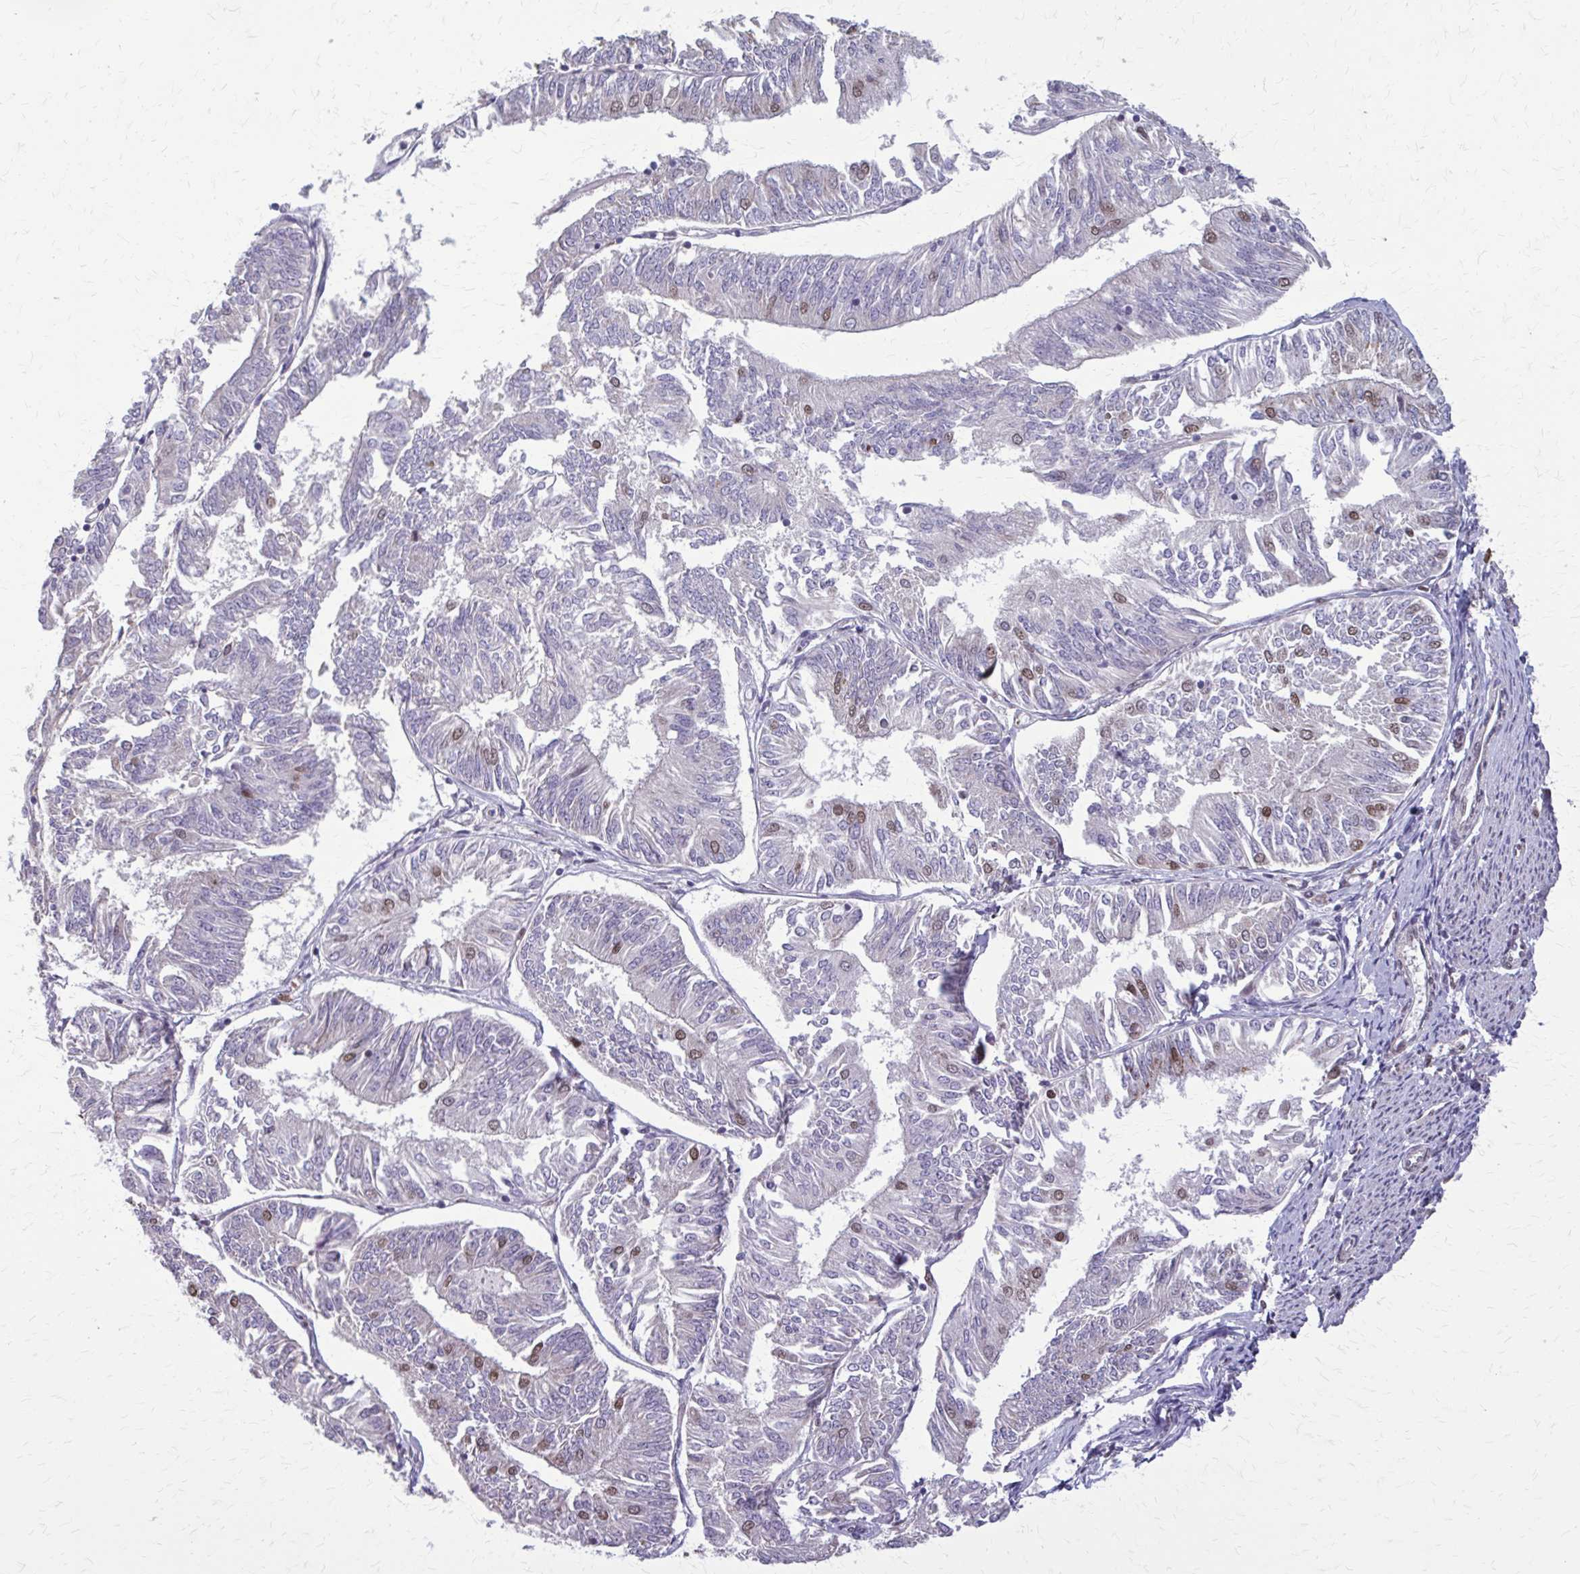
{"staining": {"intensity": "negative", "quantity": "none", "location": "none"}, "tissue": "endometrial cancer", "cell_type": "Tumor cells", "image_type": "cancer", "snomed": [{"axis": "morphology", "description": "Adenocarcinoma, NOS"}, {"axis": "topography", "description": "Endometrium"}], "caption": "This photomicrograph is of endometrial adenocarcinoma stained with immunohistochemistry (IHC) to label a protein in brown with the nuclei are counter-stained blue. There is no positivity in tumor cells.", "gene": "TTF1", "patient": {"sex": "female", "age": 58}}